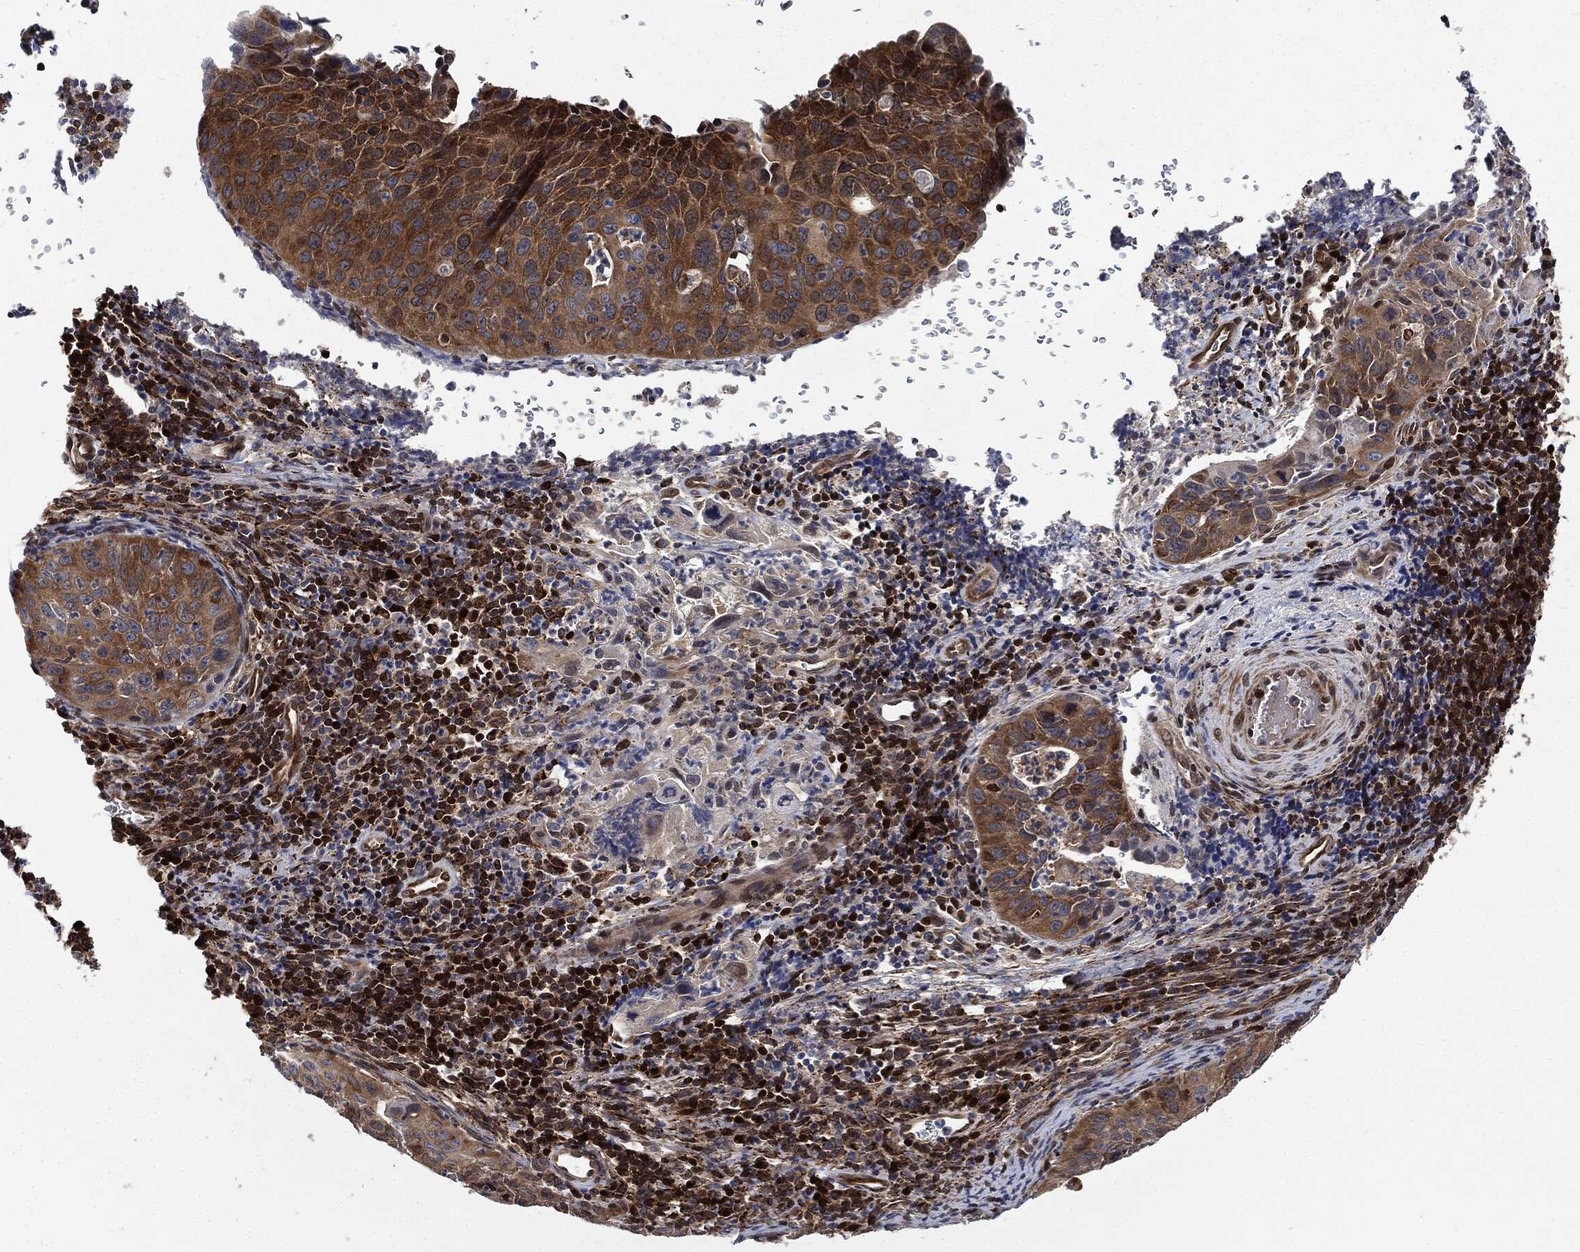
{"staining": {"intensity": "moderate", "quantity": ">75%", "location": "cytoplasmic/membranous"}, "tissue": "cervical cancer", "cell_type": "Tumor cells", "image_type": "cancer", "snomed": [{"axis": "morphology", "description": "Squamous cell carcinoma, NOS"}, {"axis": "topography", "description": "Cervix"}], "caption": "Brown immunohistochemical staining in cervical squamous cell carcinoma displays moderate cytoplasmic/membranous positivity in approximately >75% of tumor cells. The staining was performed using DAB, with brown indicating positive protein expression. Nuclei are stained blue with hematoxylin.", "gene": "PRDX2", "patient": {"sex": "female", "age": 26}}